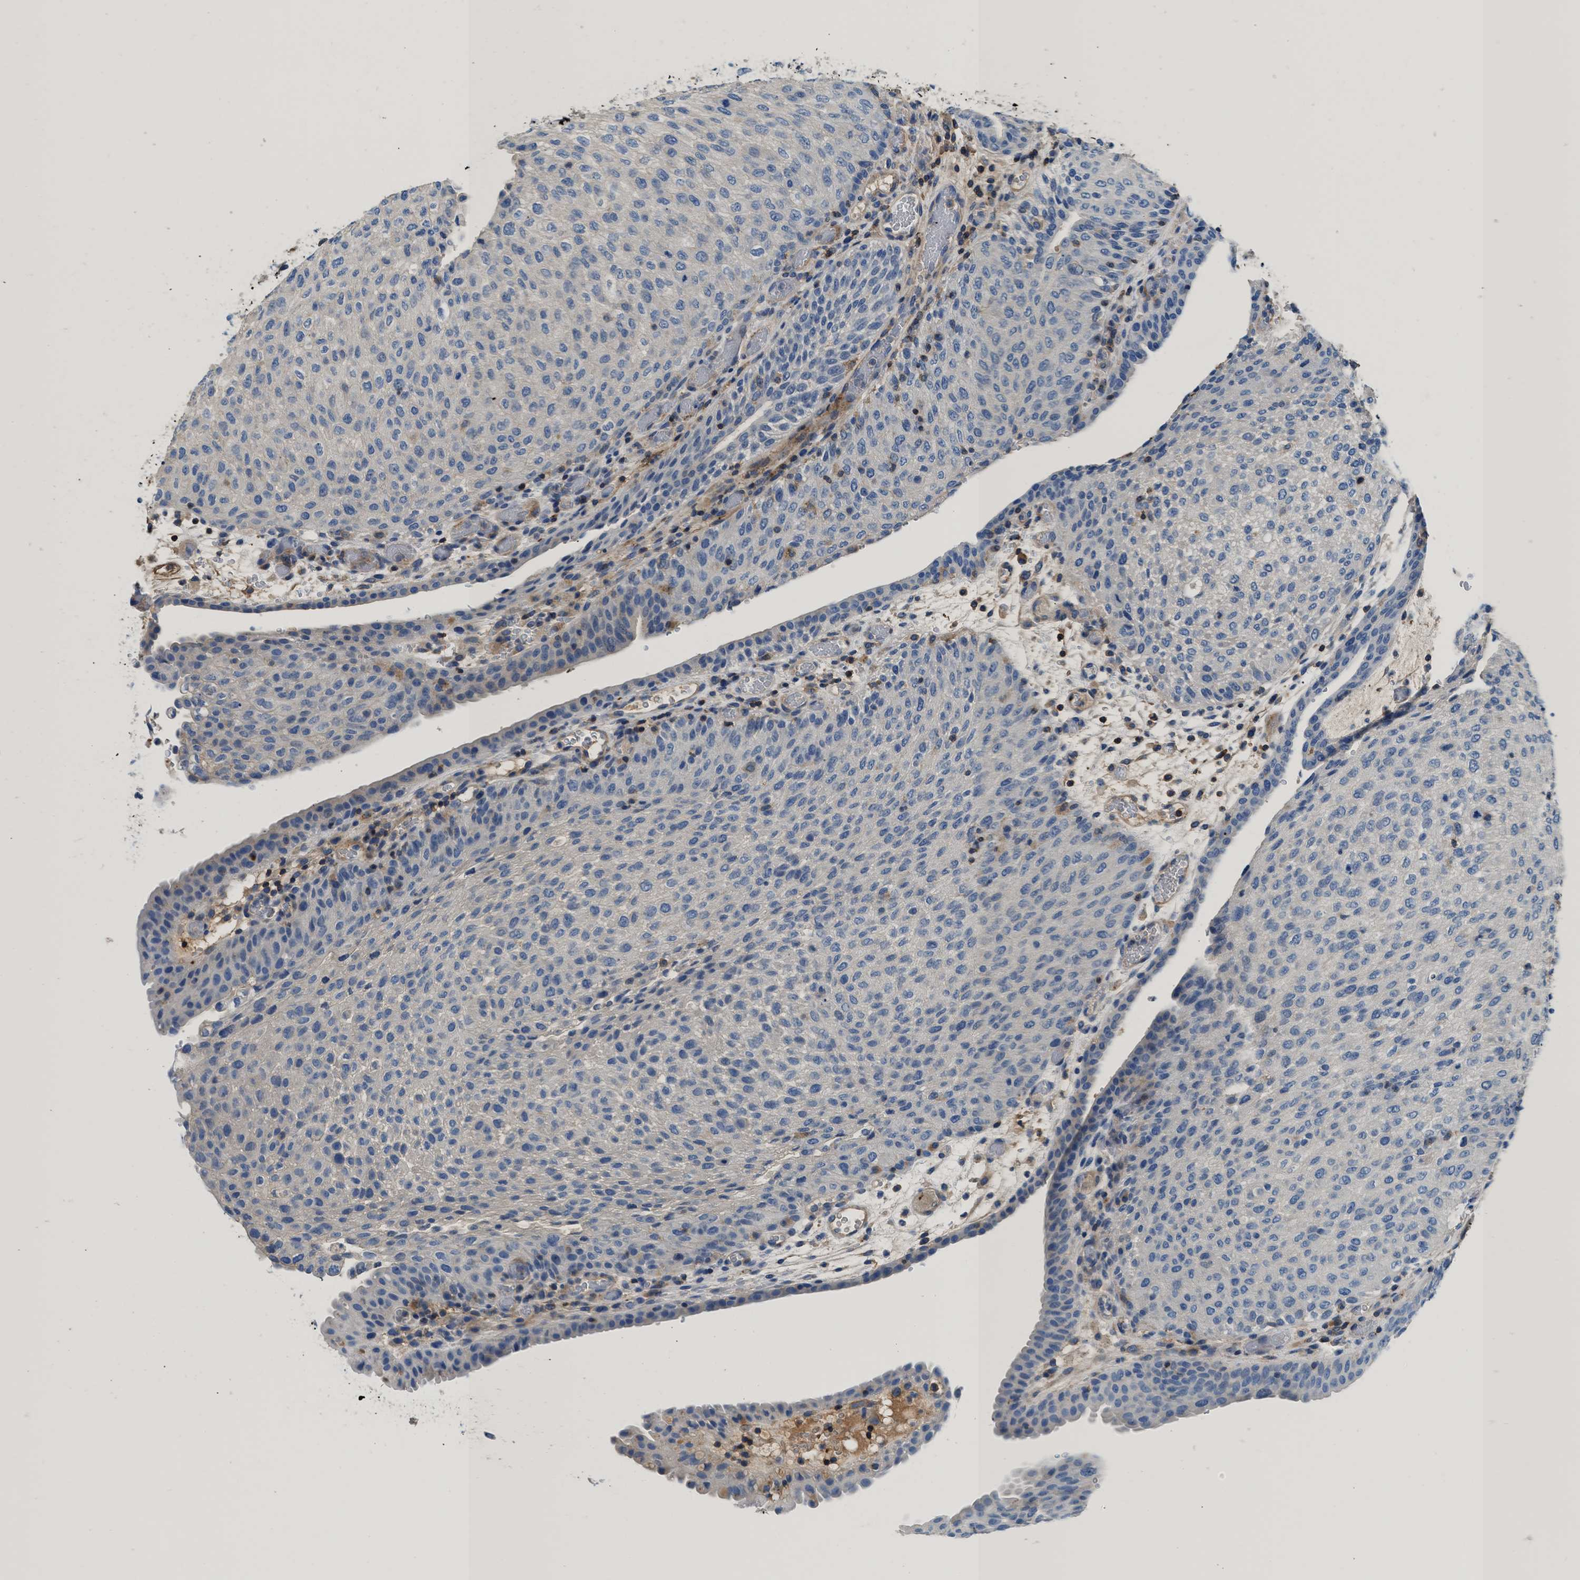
{"staining": {"intensity": "negative", "quantity": "none", "location": "none"}, "tissue": "urothelial cancer", "cell_type": "Tumor cells", "image_type": "cancer", "snomed": [{"axis": "morphology", "description": "Urothelial carcinoma, Low grade"}, {"axis": "morphology", "description": "Urothelial carcinoma, High grade"}, {"axis": "topography", "description": "Urinary bladder"}], "caption": "Urothelial carcinoma (high-grade) stained for a protein using immunohistochemistry (IHC) exhibits no staining tumor cells.", "gene": "KCNQ4", "patient": {"sex": "male", "age": 35}}